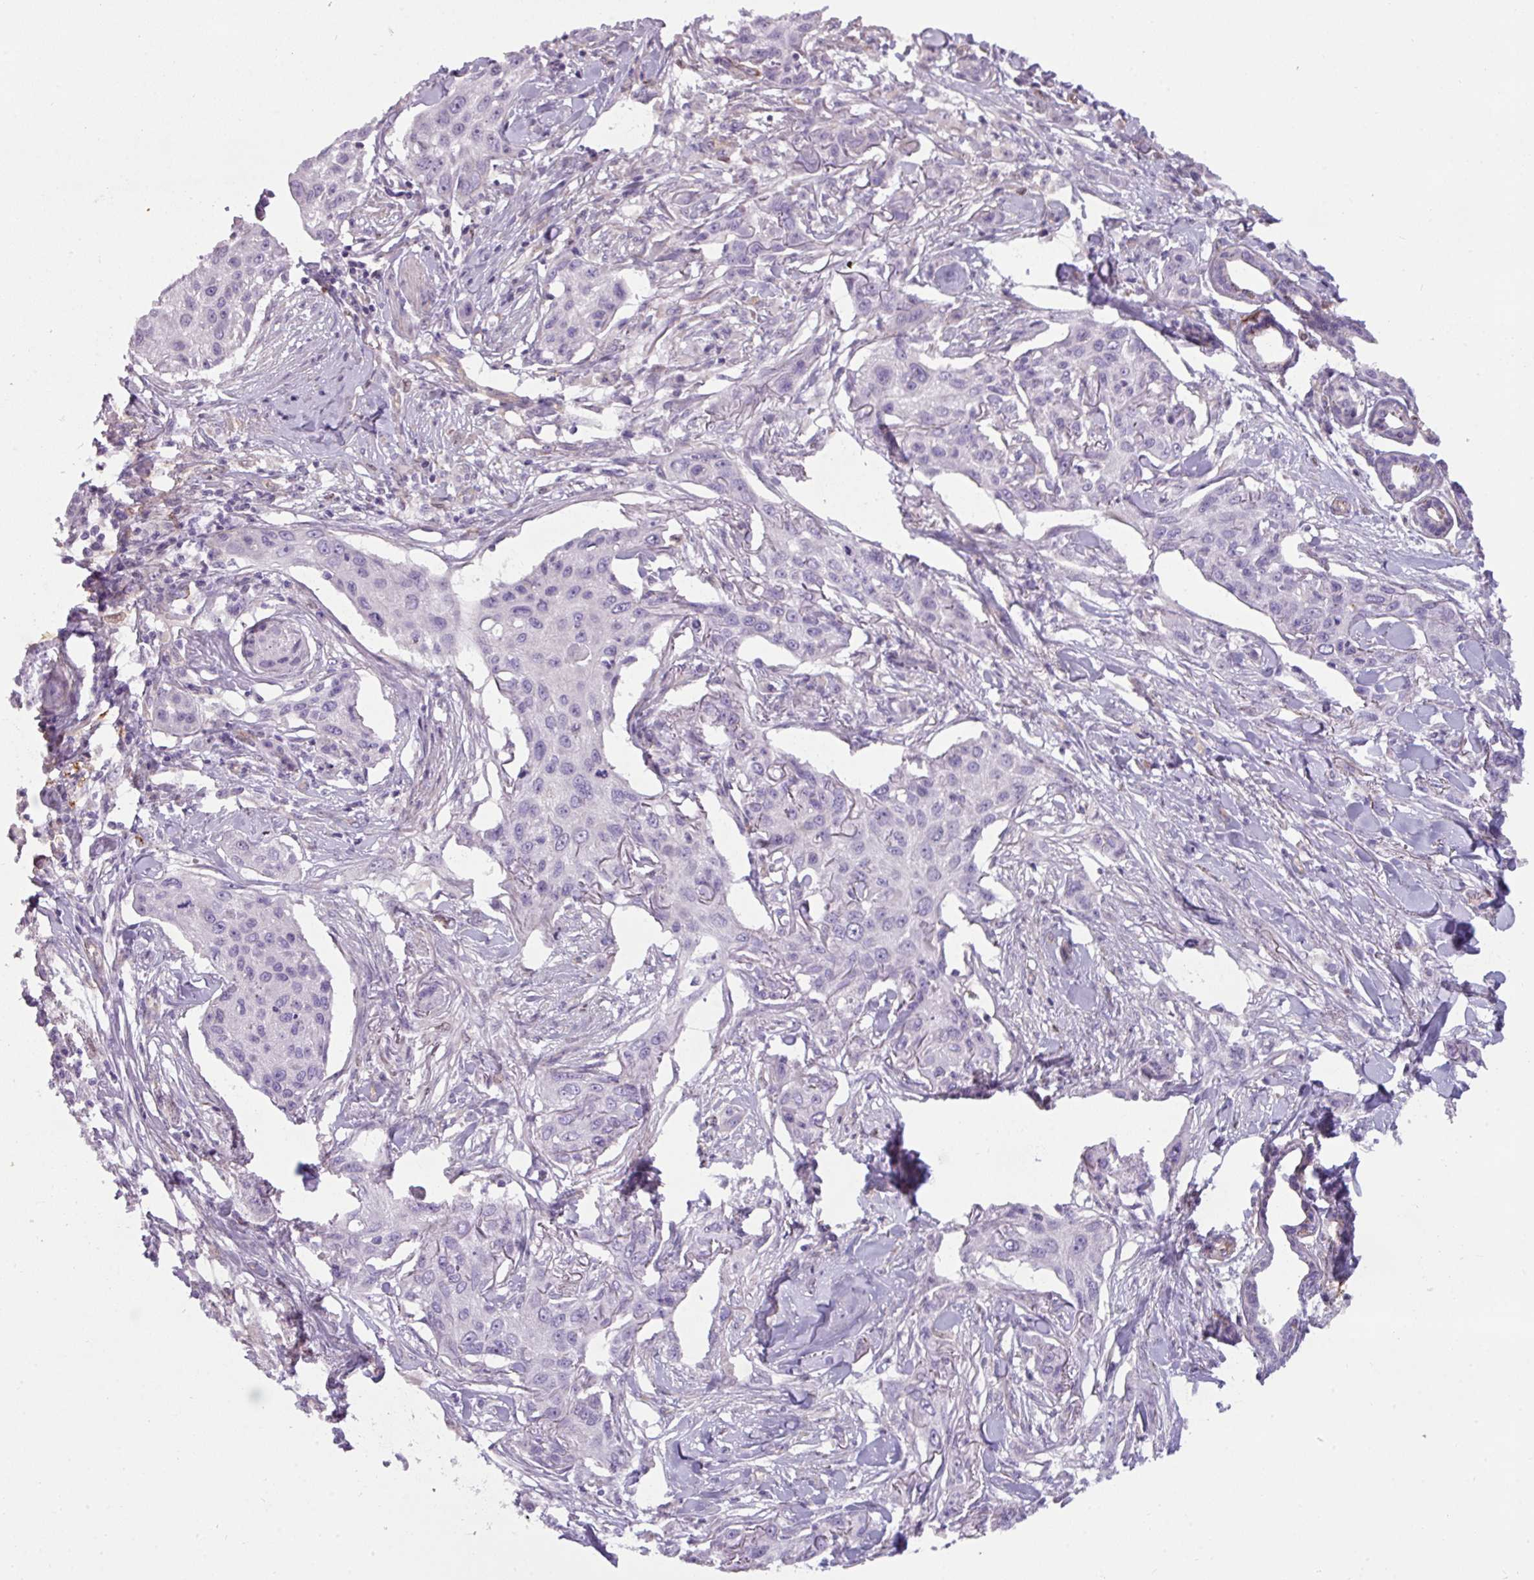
{"staining": {"intensity": "negative", "quantity": "none", "location": "none"}, "tissue": "skin cancer", "cell_type": "Tumor cells", "image_type": "cancer", "snomed": [{"axis": "morphology", "description": "Squamous cell carcinoma, NOS"}, {"axis": "topography", "description": "Skin"}], "caption": "Immunohistochemical staining of skin cancer reveals no significant staining in tumor cells.", "gene": "BUD23", "patient": {"sex": "male", "age": 63}}